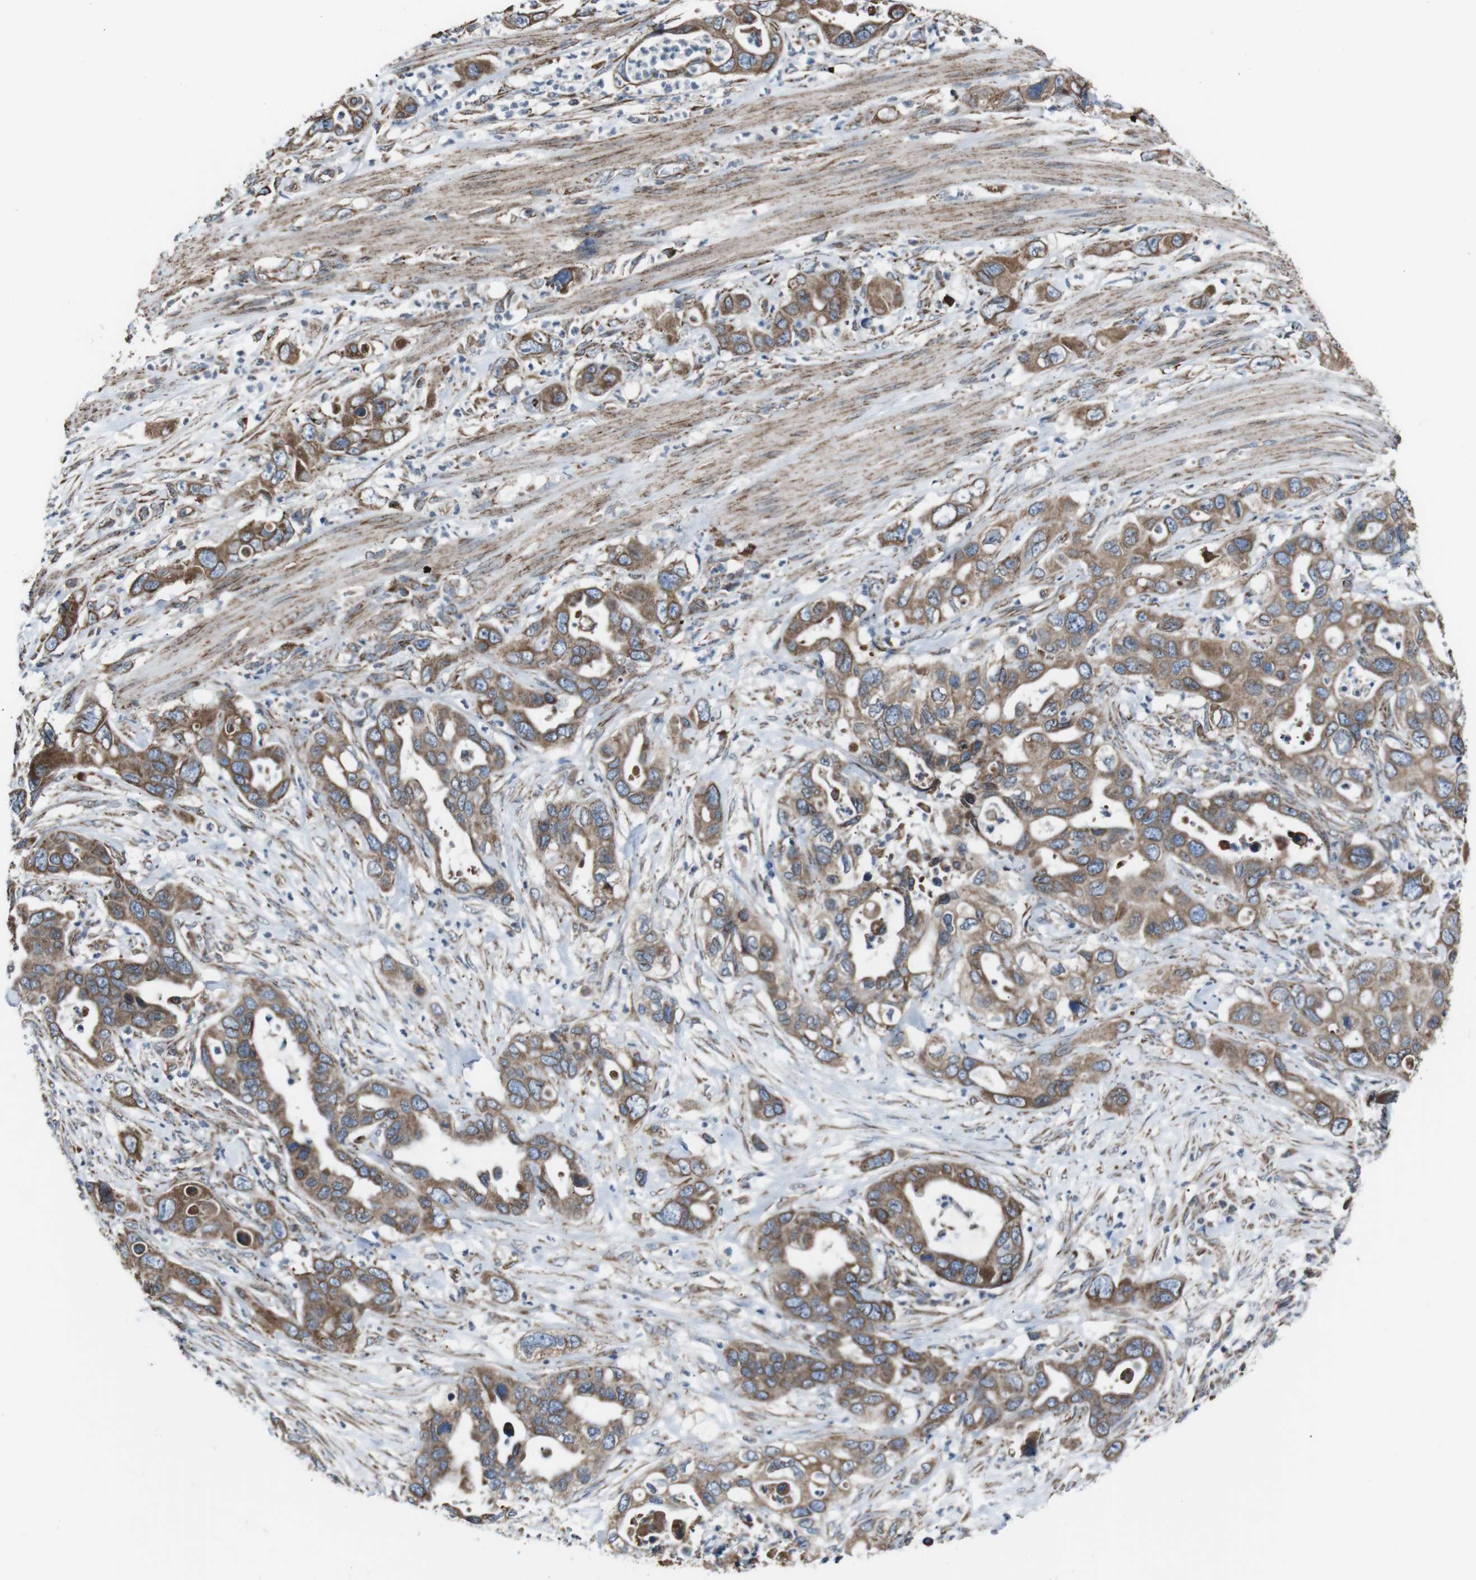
{"staining": {"intensity": "moderate", "quantity": ">75%", "location": "cytoplasmic/membranous"}, "tissue": "pancreatic cancer", "cell_type": "Tumor cells", "image_type": "cancer", "snomed": [{"axis": "morphology", "description": "Adenocarcinoma, NOS"}, {"axis": "topography", "description": "Pancreas"}], "caption": "The immunohistochemical stain labels moderate cytoplasmic/membranous staining in tumor cells of pancreatic adenocarcinoma tissue. The protein is shown in brown color, while the nuclei are stained blue.", "gene": "CISD2", "patient": {"sex": "female", "age": 71}}